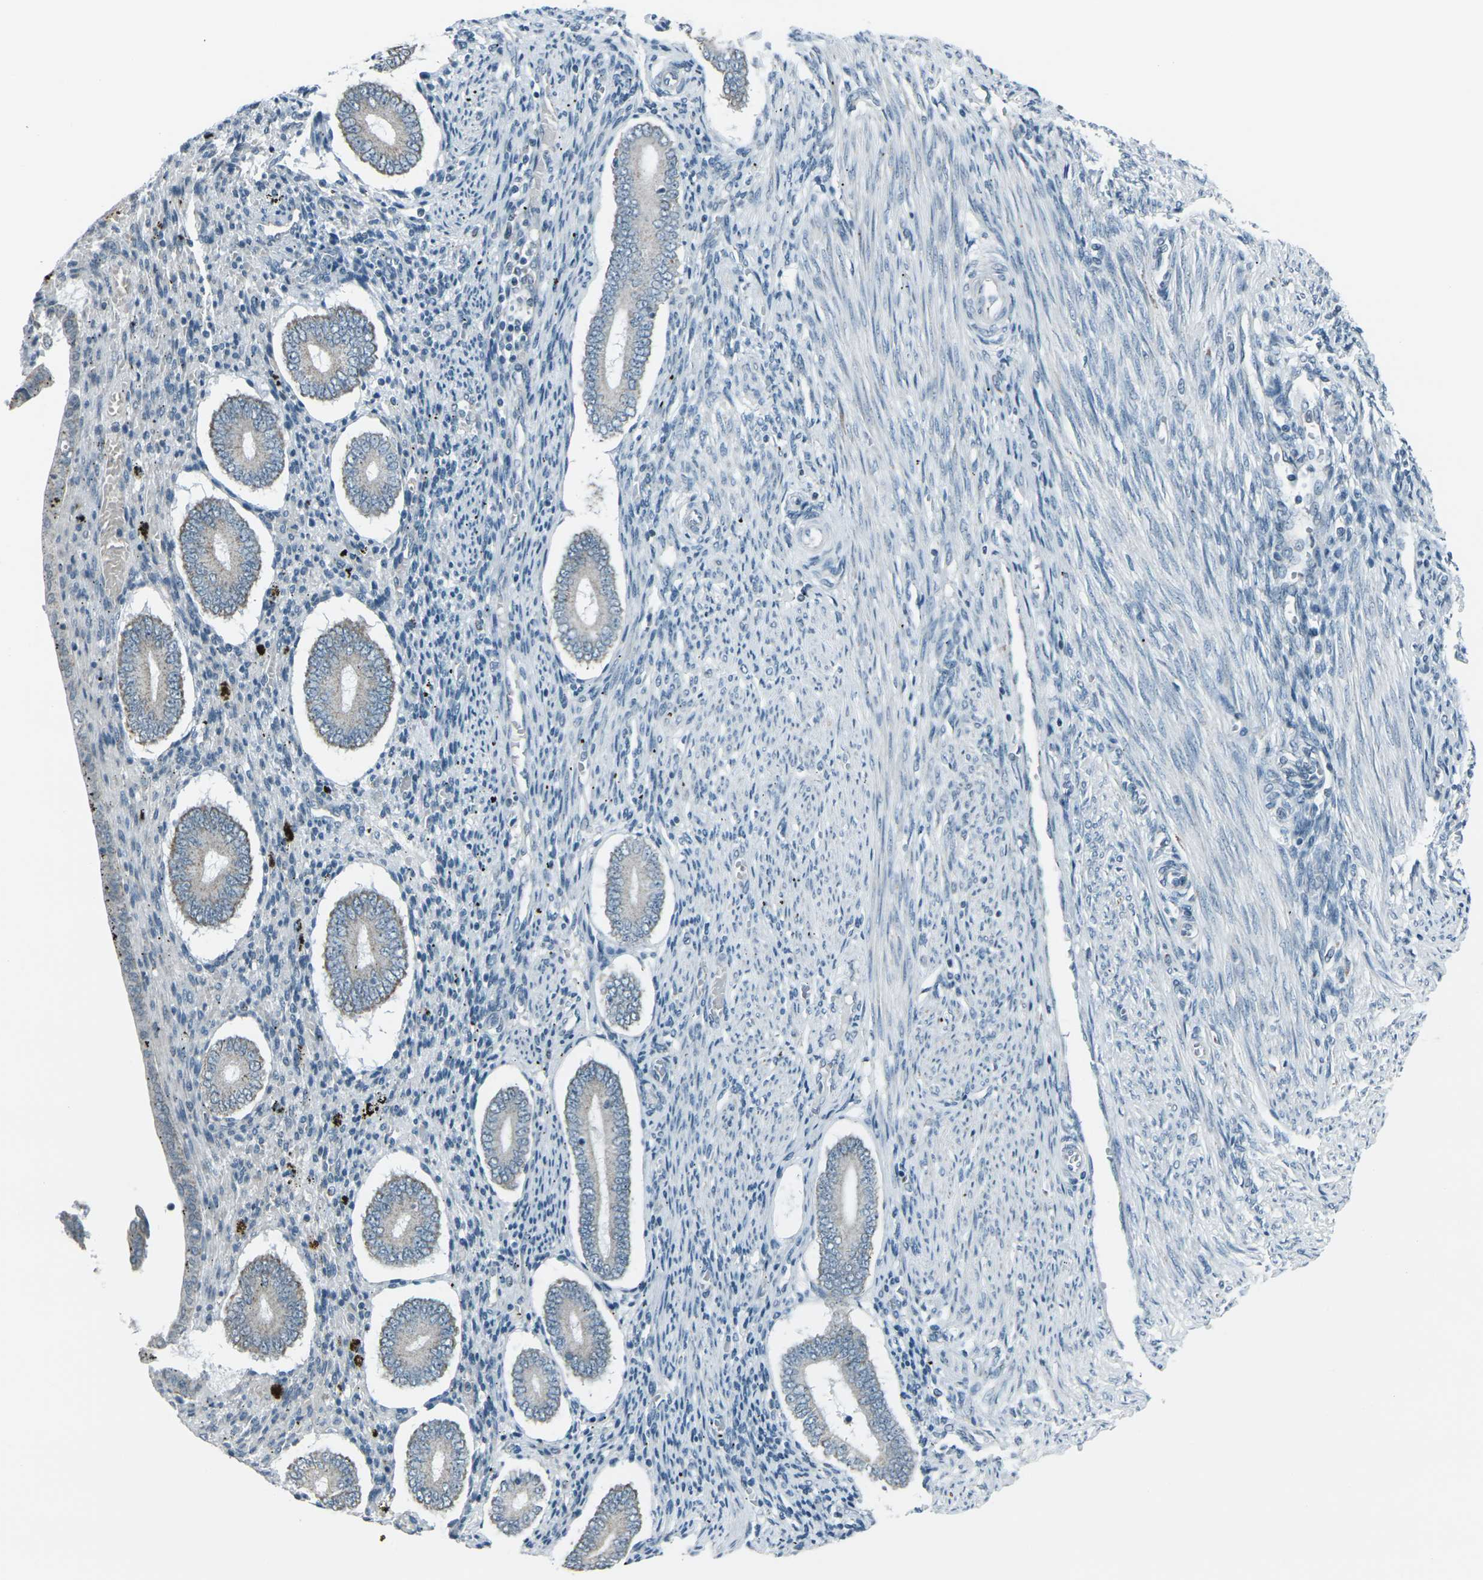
{"staining": {"intensity": "negative", "quantity": "none", "location": "none"}, "tissue": "endometrium", "cell_type": "Cells in endometrial stroma", "image_type": "normal", "snomed": [{"axis": "morphology", "description": "Normal tissue, NOS"}, {"axis": "topography", "description": "Endometrium"}], "caption": "DAB immunohistochemical staining of benign endometrium displays no significant expression in cells in endometrial stroma. Nuclei are stained in blue.", "gene": "H2BC1", "patient": {"sex": "female", "age": 42}}